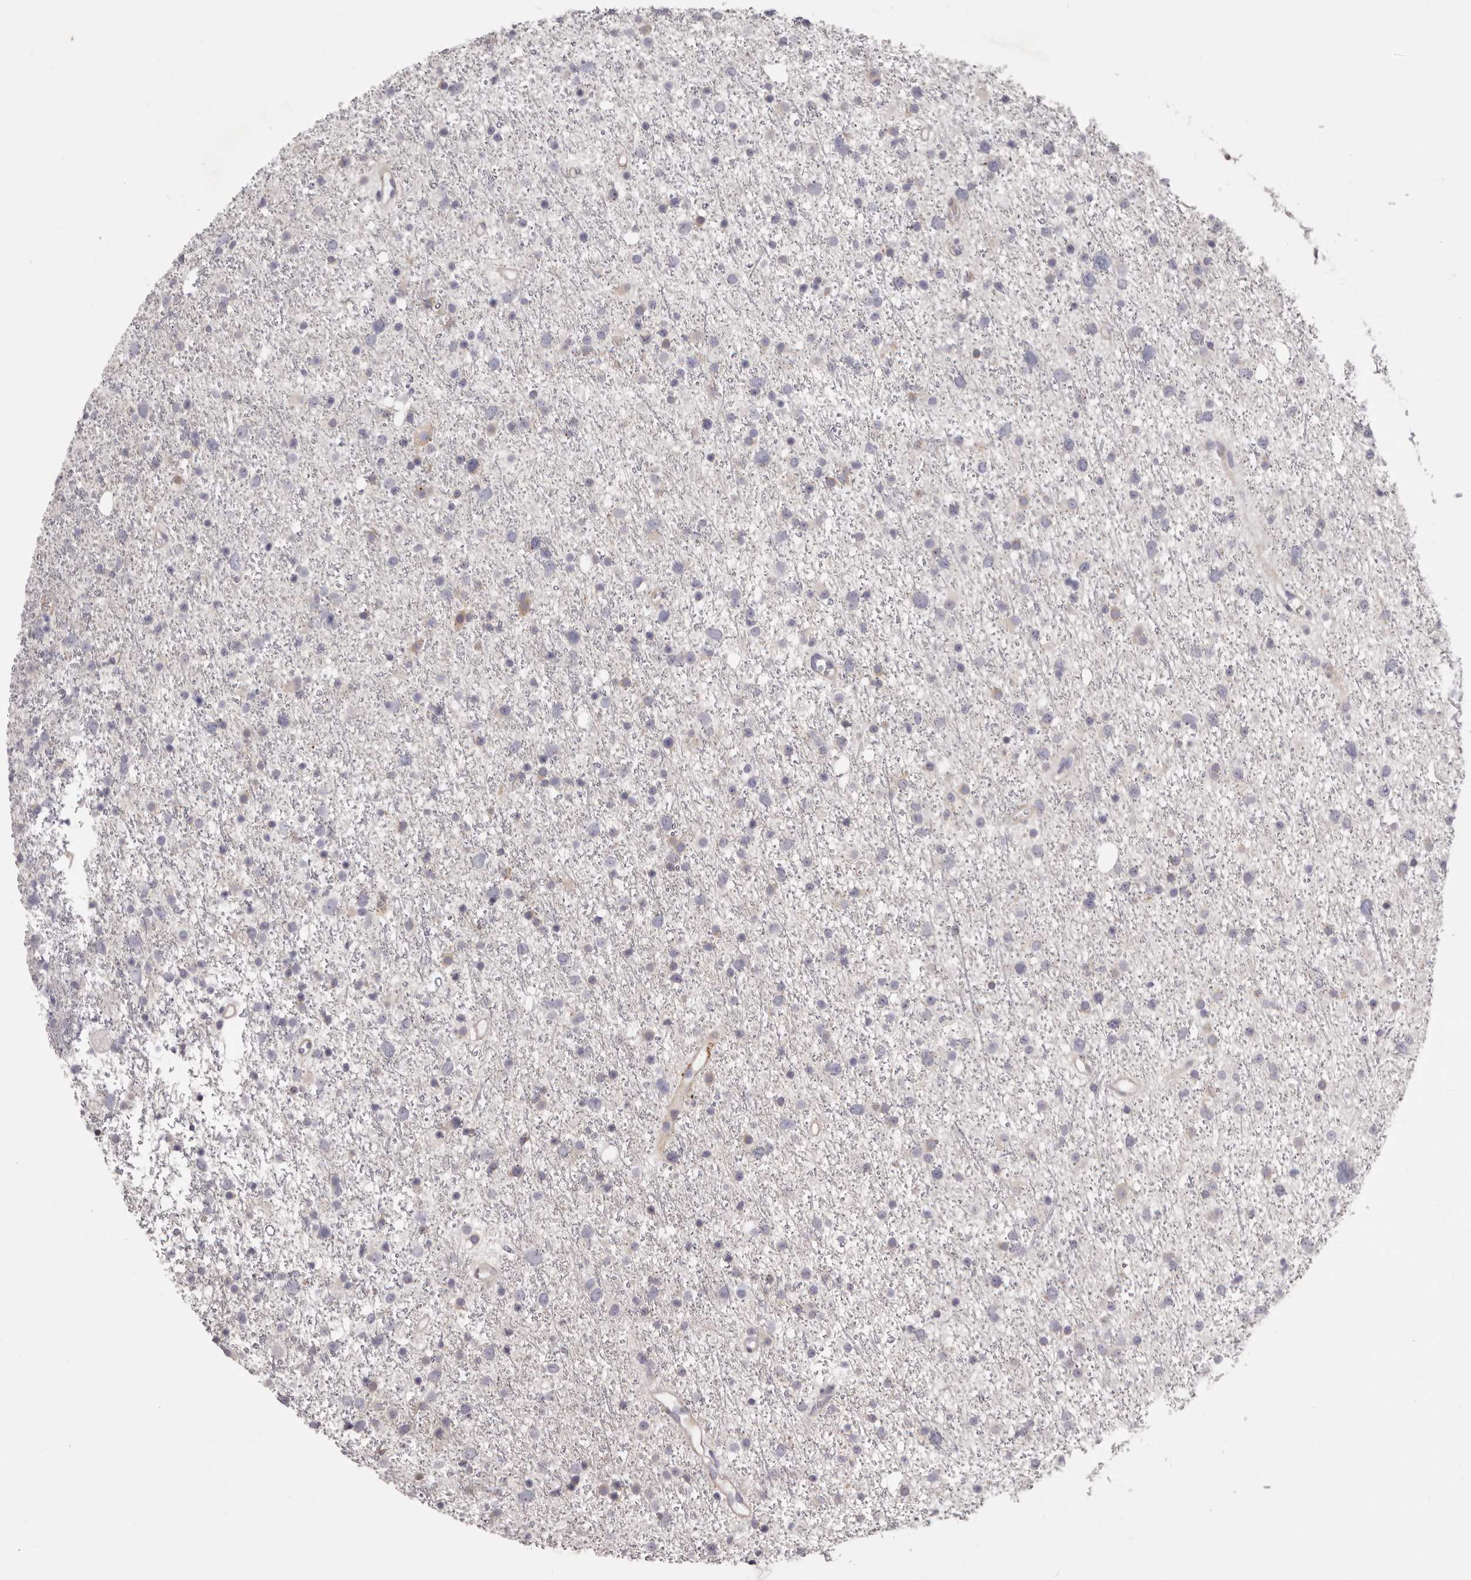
{"staining": {"intensity": "negative", "quantity": "none", "location": "none"}, "tissue": "glioma", "cell_type": "Tumor cells", "image_type": "cancer", "snomed": [{"axis": "morphology", "description": "Glioma, malignant, Low grade"}, {"axis": "topography", "description": "Cerebral cortex"}], "caption": "This micrograph is of glioma stained with IHC to label a protein in brown with the nuclei are counter-stained blue. There is no positivity in tumor cells.", "gene": "PEG10", "patient": {"sex": "female", "age": 39}}